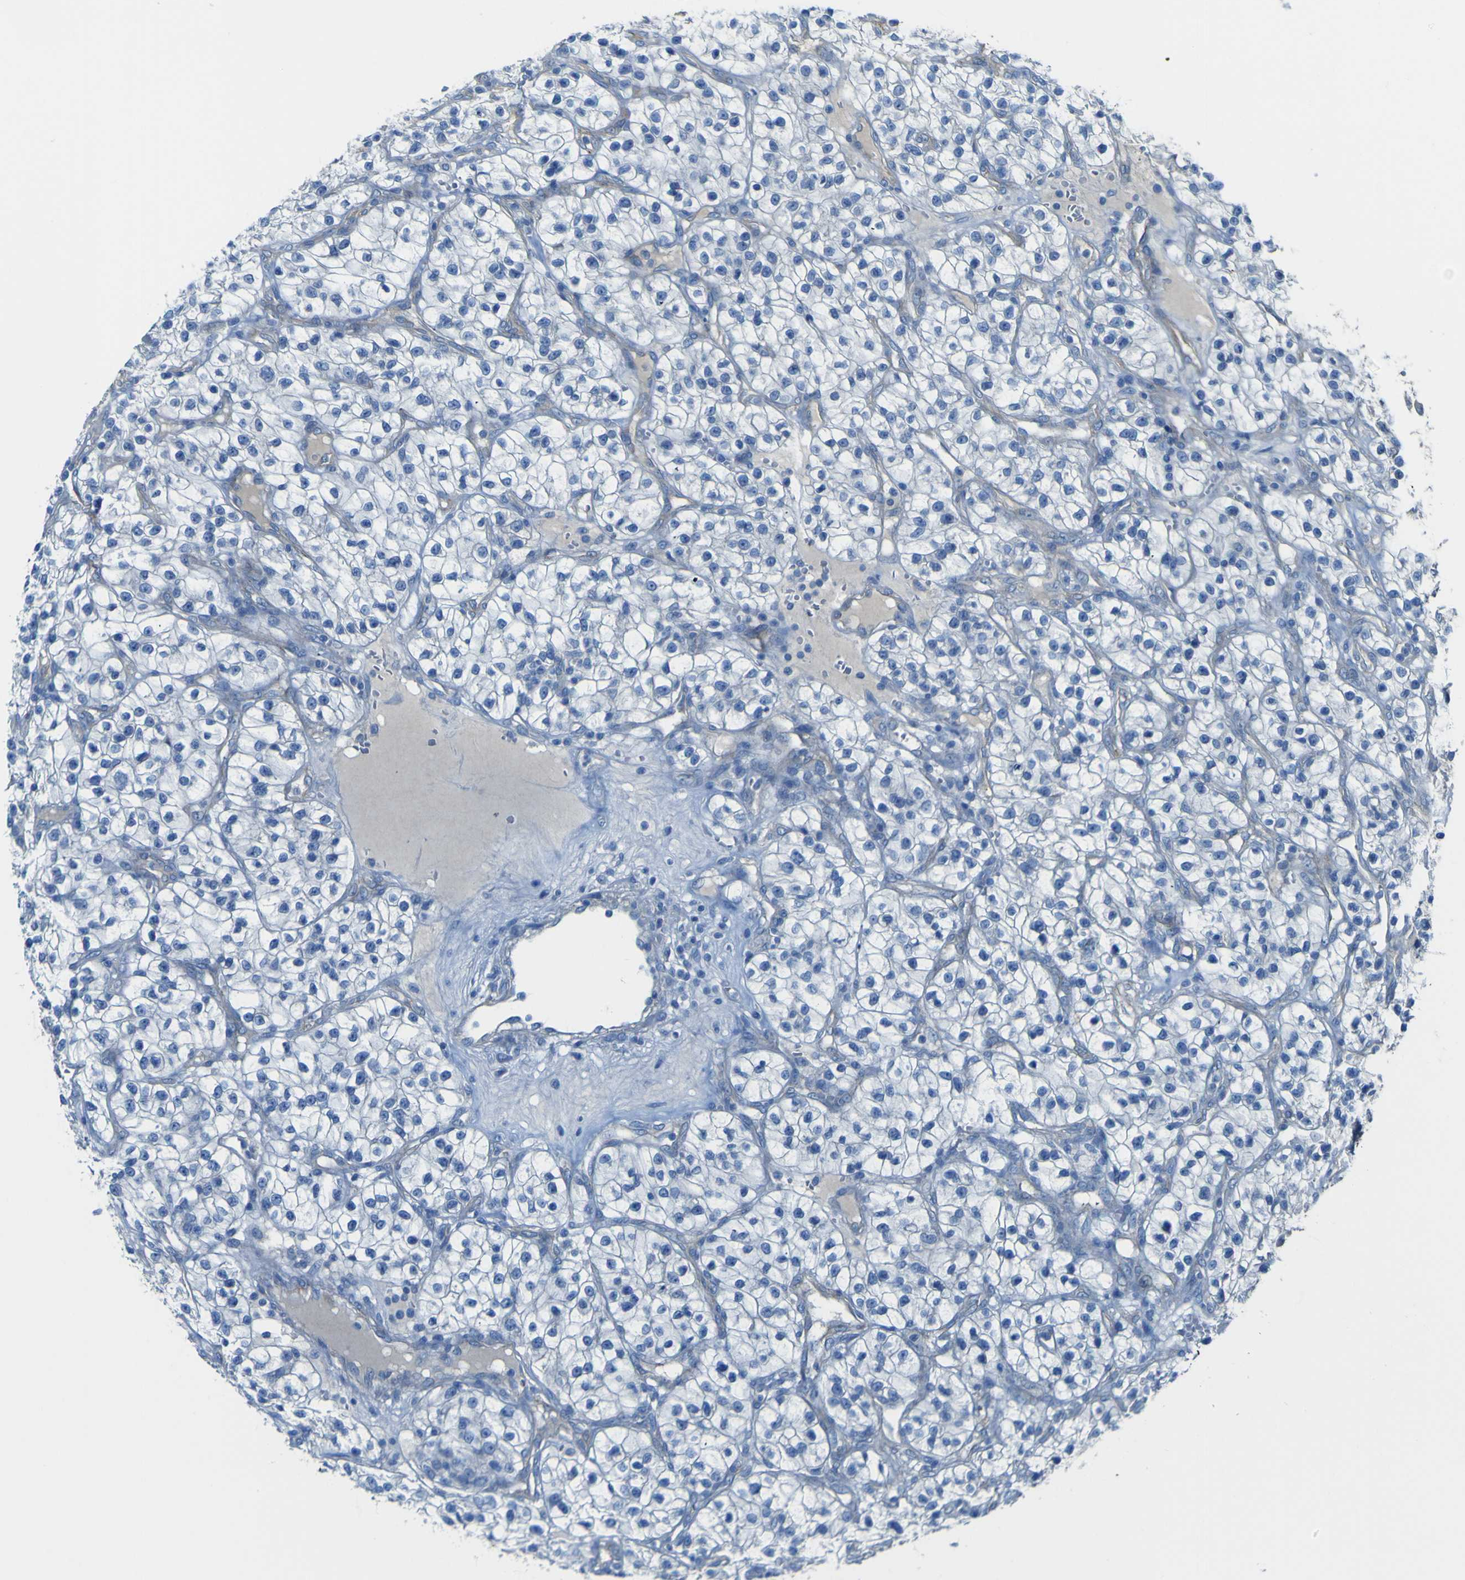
{"staining": {"intensity": "negative", "quantity": "none", "location": "none"}, "tissue": "renal cancer", "cell_type": "Tumor cells", "image_type": "cancer", "snomed": [{"axis": "morphology", "description": "Adenocarcinoma, NOS"}, {"axis": "topography", "description": "Kidney"}], "caption": "Renal cancer was stained to show a protein in brown. There is no significant expression in tumor cells. (DAB IHC, high magnification).", "gene": "ADGRA2", "patient": {"sex": "female", "age": 57}}